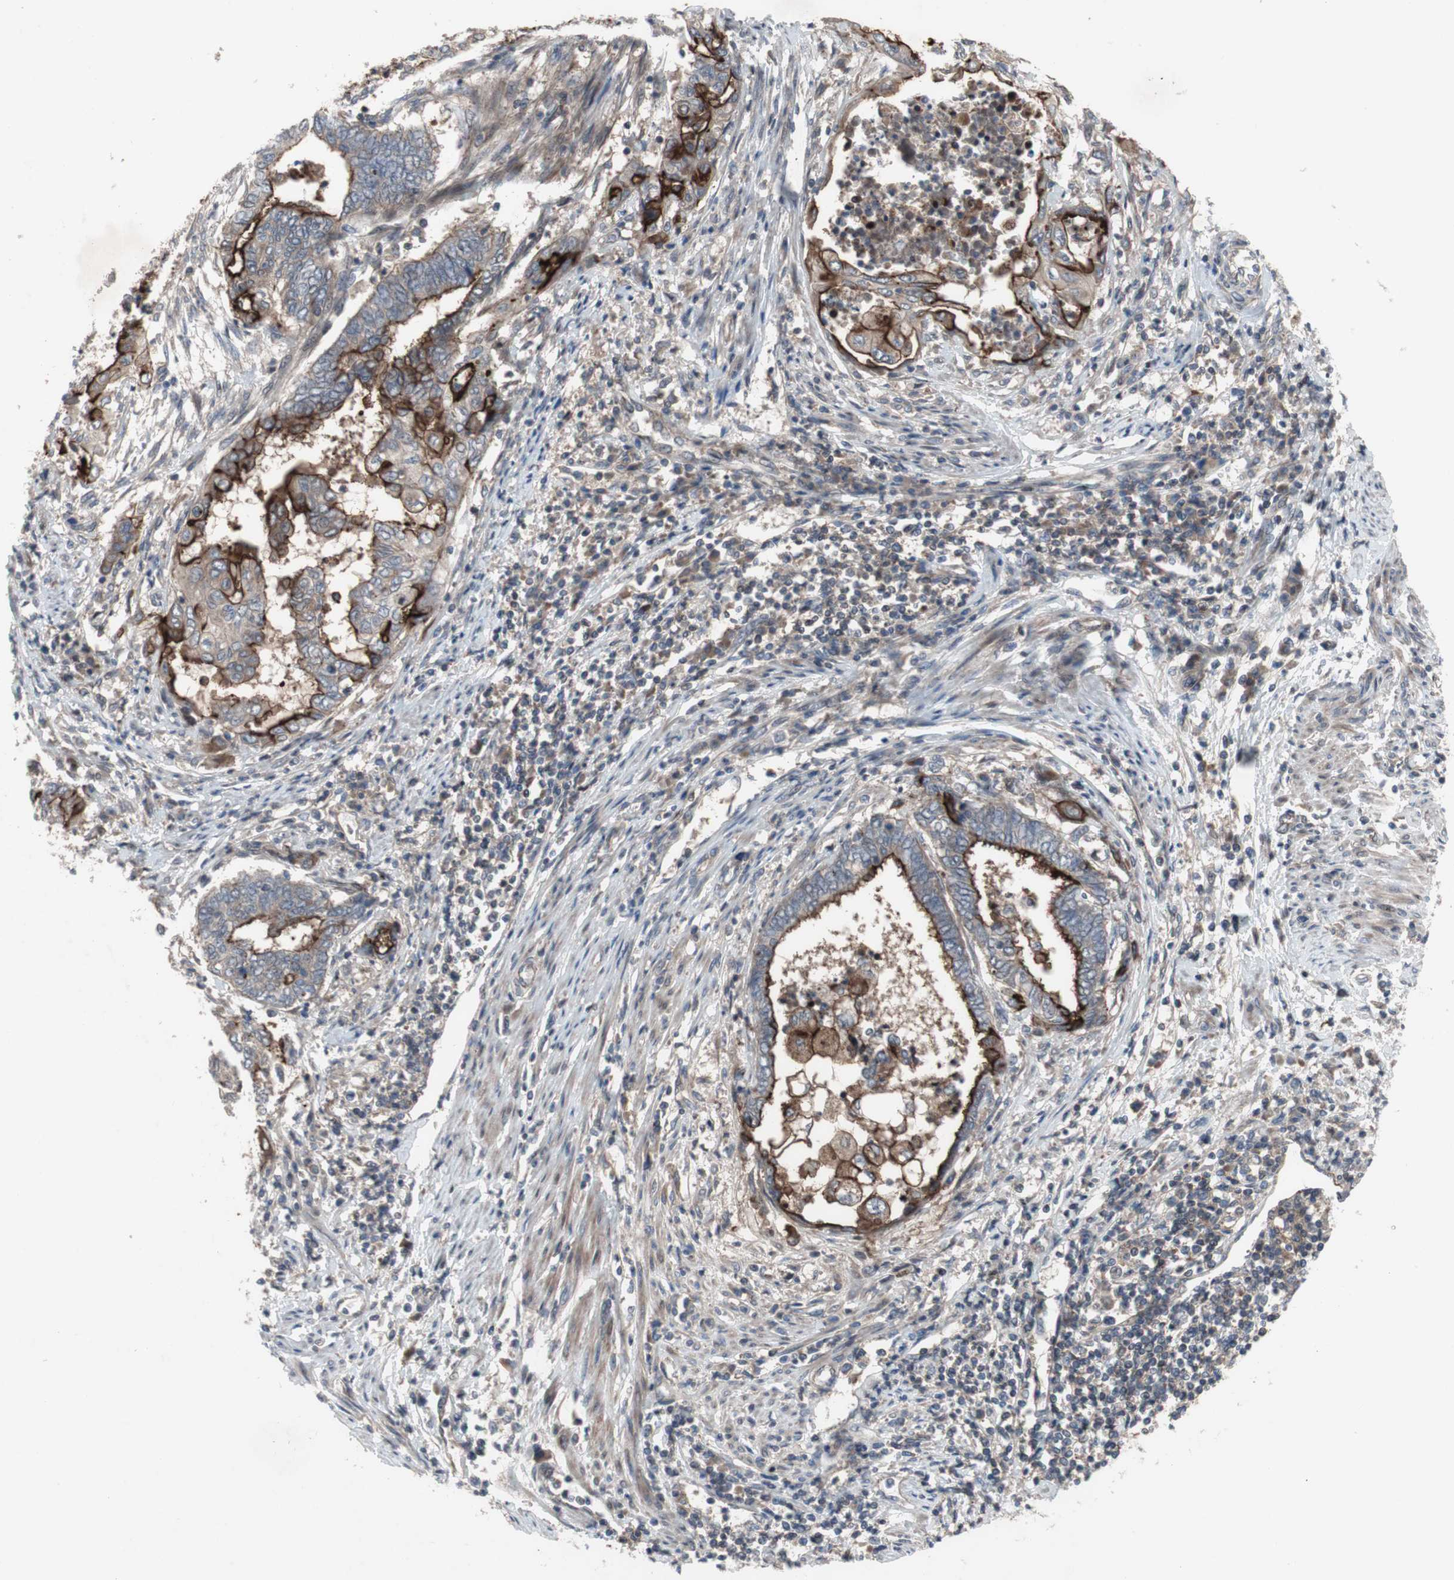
{"staining": {"intensity": "moderate", "quantity": "25%-75%", "location": "cytoplasmic/membranous"}, "tissue": "endometrial cancer", "cell_type": "Tumor cells", "image_type": "cancer", "snomed": [{"axis": "morphology", "description": "Adenocarcinoma, NOS"}, {"axis": "topography", "description": "Uterus"}, {"axis": "topography", "description": "Endometrium"}], "caption": "Endometrial cancer (adenocarcinoma) tissue reveals moderate cytoplasmic/membranous staining in about 25%-75% of tumor cells", "gene": "OAZ1", "patient": {"sex": "female", "age": 70}}